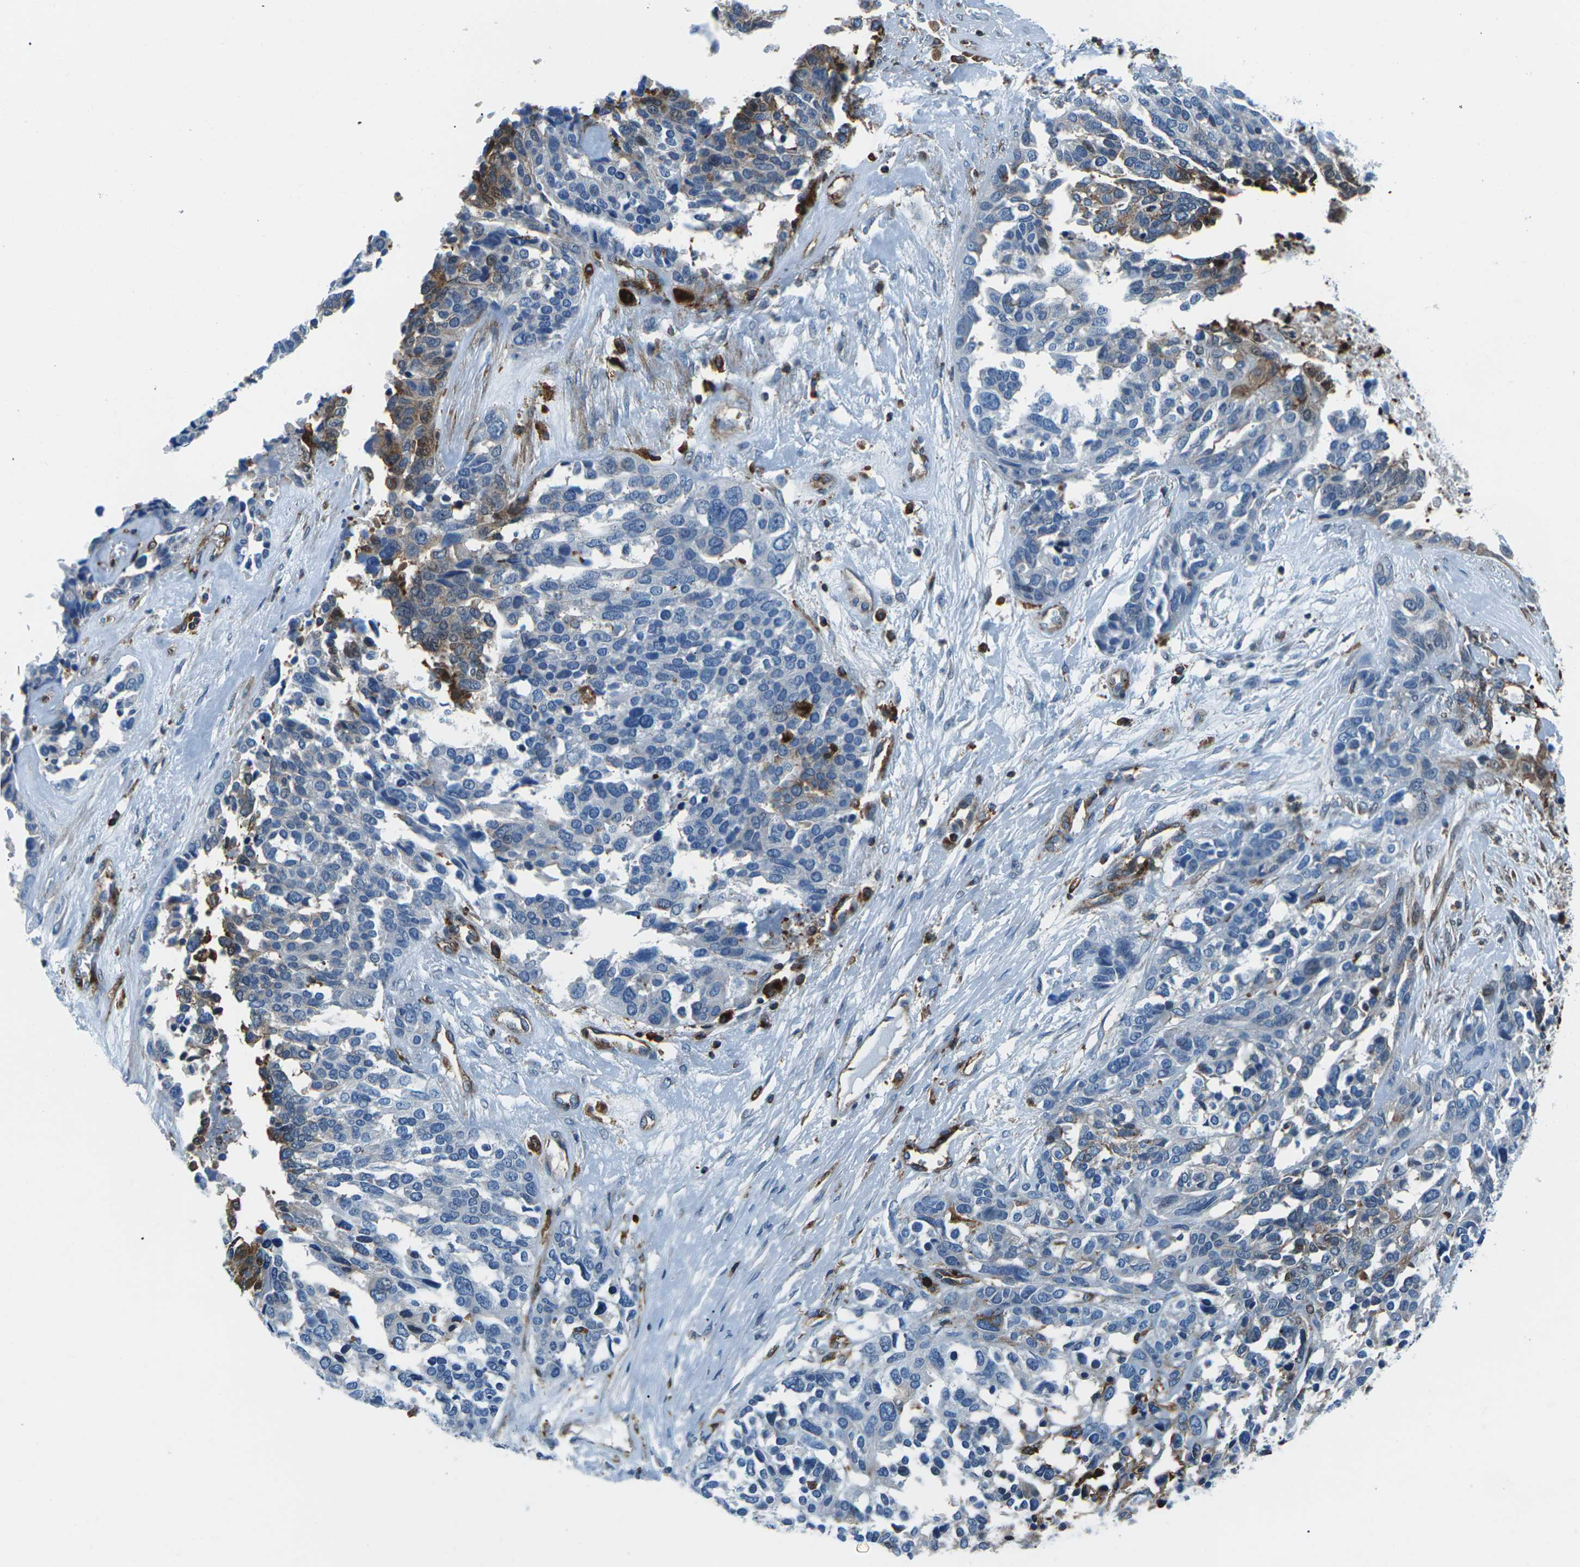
{"staining": {"intensity": "strong", "quantity": "<25%", "location": "cytoplasmic/membranous"}, "tissue": "ovarian cancer", "cell_type": "Tumor cells", "image_type": "cancer", "snomed": [{"axis": "morphology", "description": "Cystadenocarcinoma, serous, NOS"}, {"axis": "topography", "description": "Ovary"}], "caption": "High-power microscopy captured an immunohistochemistry image of ovarian serous cystadenocarcinoma, revealing strong cytoplasmic/membranous positivity in approximately <25% of tumor cells.", "gene": "SOCS4", "patient": {"sex": "female", "age": 44}}